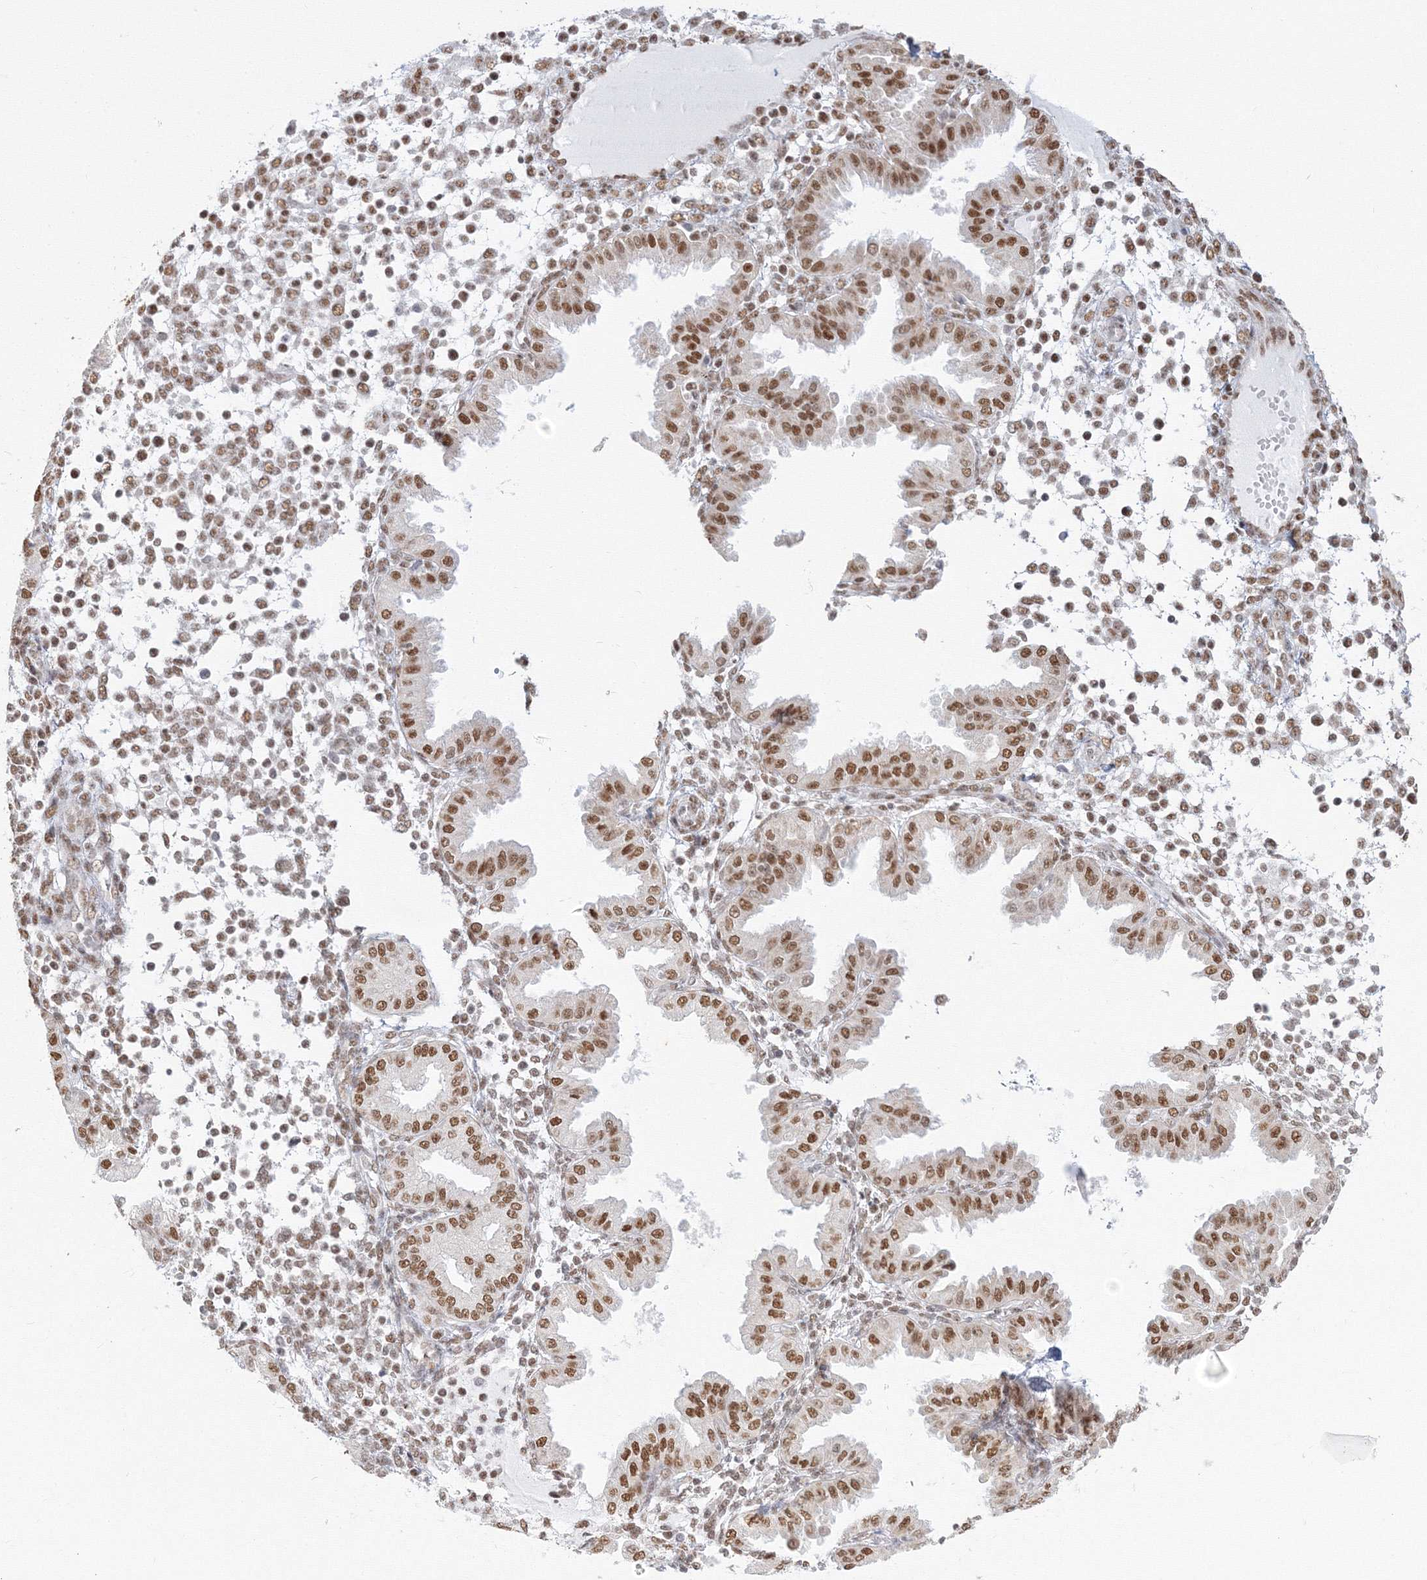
{"staining": {"intensity": "moderate", "quantity": "25%-75%", "location": "cytoplasmic/membranous,nuclear"}, "tissue": "endometrium", "cell_type": "Cells in endometrial stroma", "image_type": "normal", "snomed": [{"axis": "morphology", "description": "Normal tissue, NOS"}, {"axis": "topography", "description": "Endometrium"}], "caption": "This image shows benign endometrium stained with IHC to label a protein in brown. The cytoplasmic/membranous,nuclear of cells in endometrial stroma show moderate positivity for the protein. Nuclei are counter-stained blue.", "gene": "PPP4R2", "patient": {"sex": "female", "age": 53}}